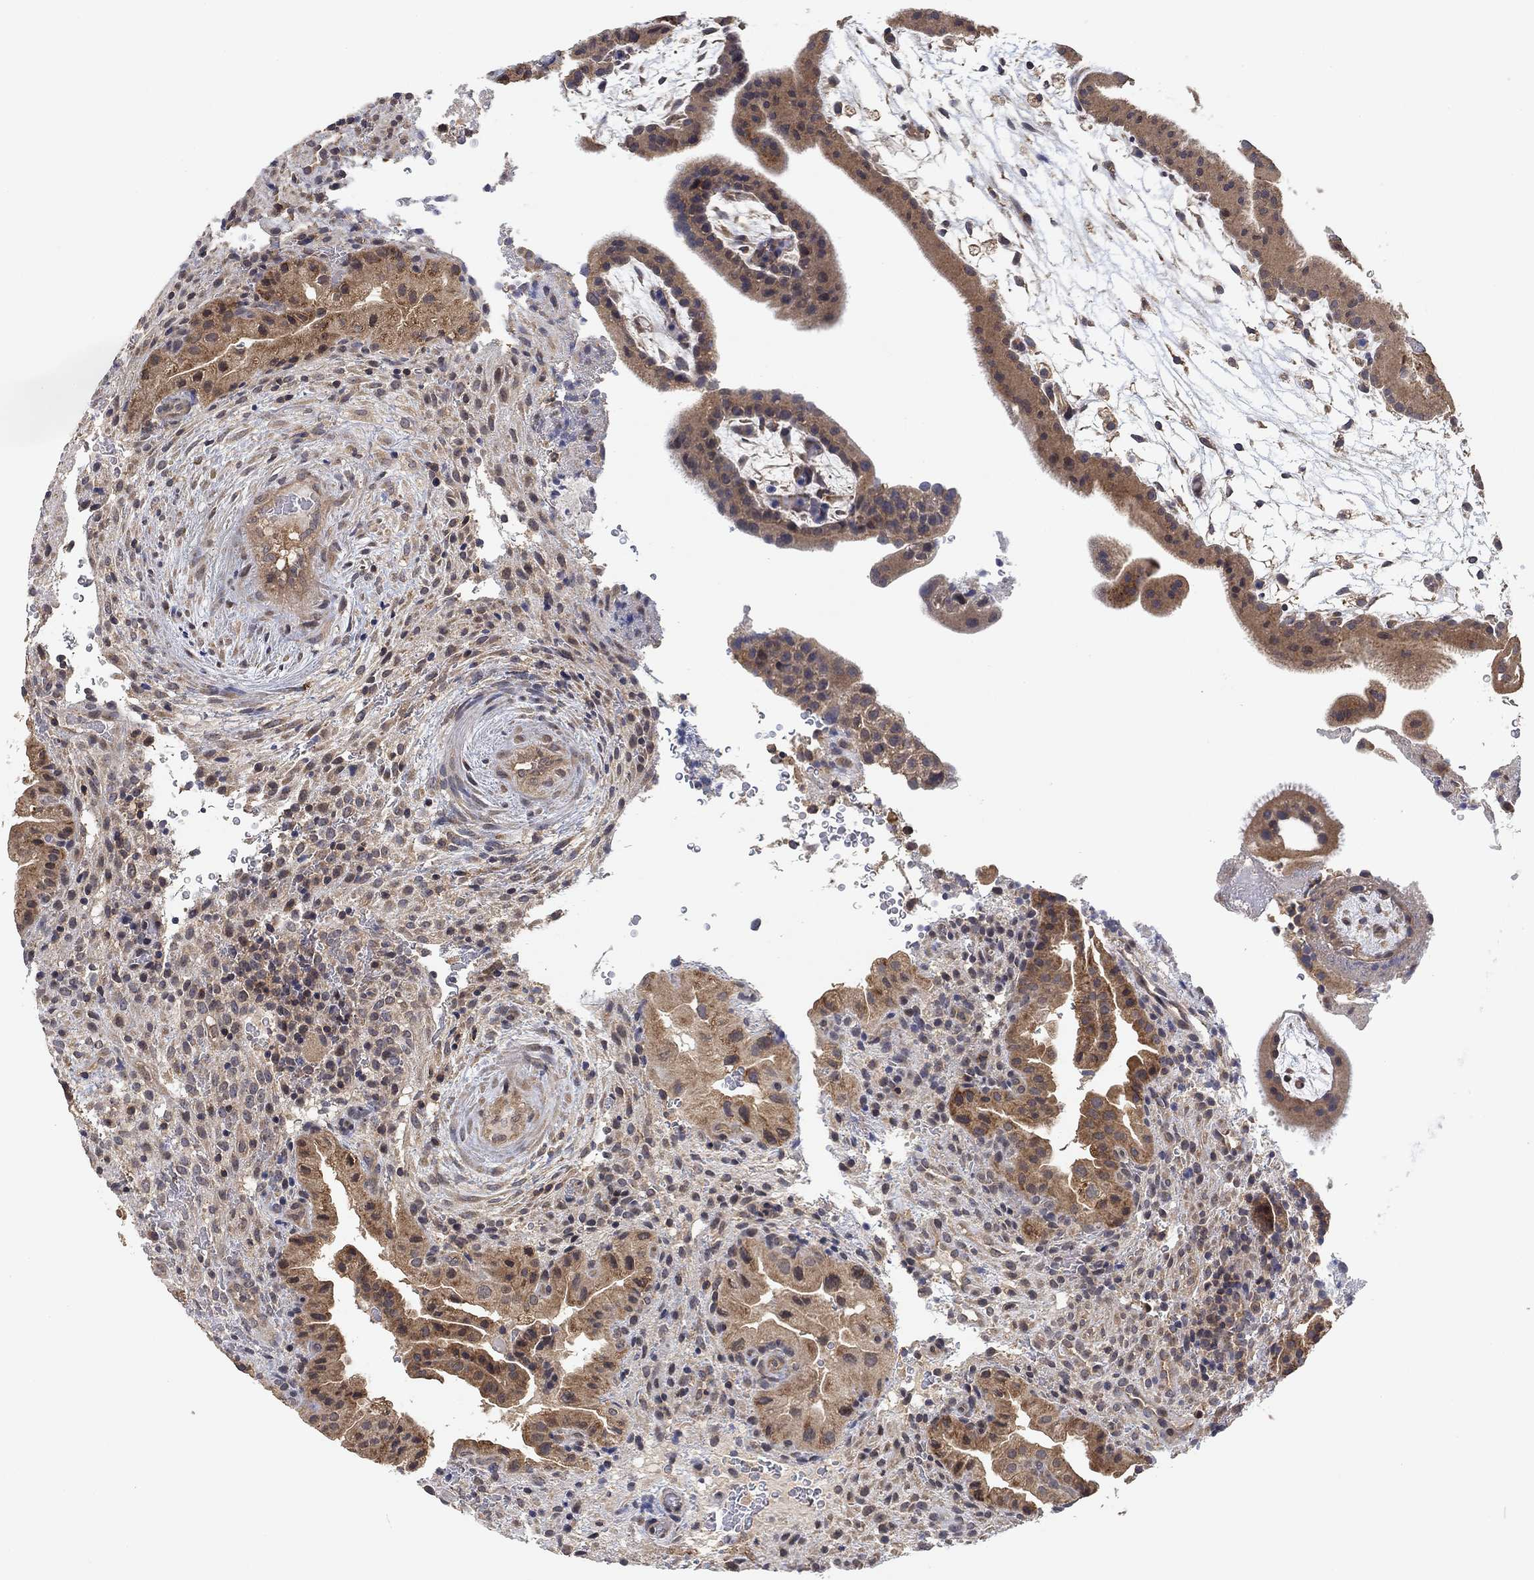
{"staining": {"intensity": "moderate", "quantity": "25%-75%", "location": "cytoplasmic/membranous"}, "tissue": "placenta", "cell_type": "Decidual cells", "image_type": "normal", "snomed": [{"axis": "morphology", "description": "Normal tissue, NOS"}, {"axis": "topography", "description": "Placenta"}], "caption": "The immunohistochemical stain highlights moderate cytoplasmic/membranous staining in decidual cells of normal placenta. (DAB IHC with brightfield microscopy, high magnification).", "gene": "CCDC43", "patient": {"sex": "female", "age": 19}}